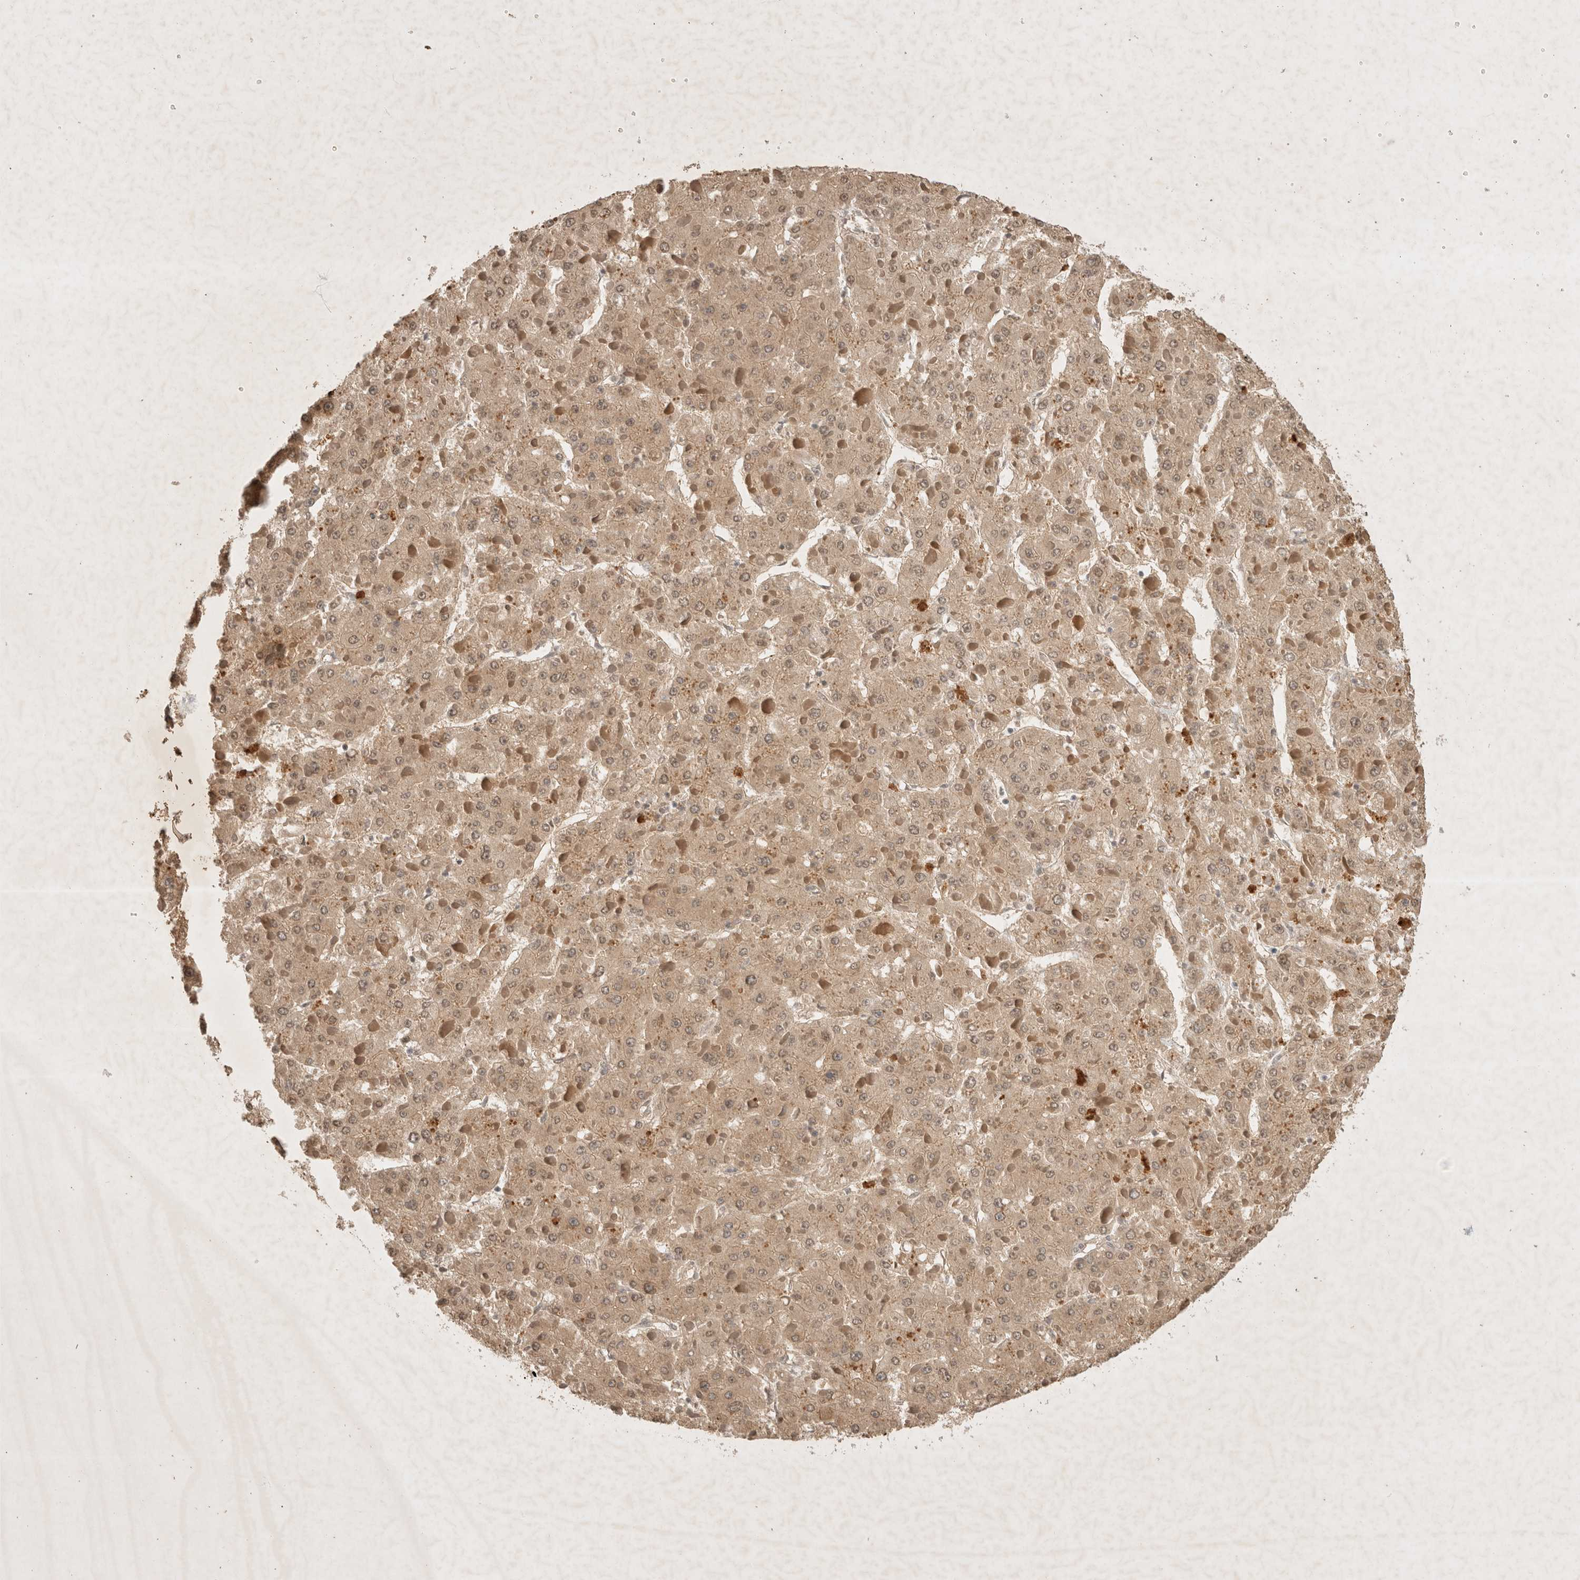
{"staining": {"intensity": "moderate", "quantity": ">75%", "location": "cytoplasmic/membranous,nuclear"}, "tissue": "liver cancer", "cell_type": "Tumor cells", "image_type": "cancer", "snomed": [{"axis": "morphology", "description": "Carcinoma, Hepatocellular, NOS"}, {"axis": "topography", "description": "Liver"}], "caption": "Liver cancer (hepatocellular carcinoma) was stained to show a protein in brown. There is medium levels of moderate cytoplasmic/membranous and nuclear staining in approximately >75% of tumor cells.", "gene": "YES1", "patient": {"sex": "female", "age": 73}}